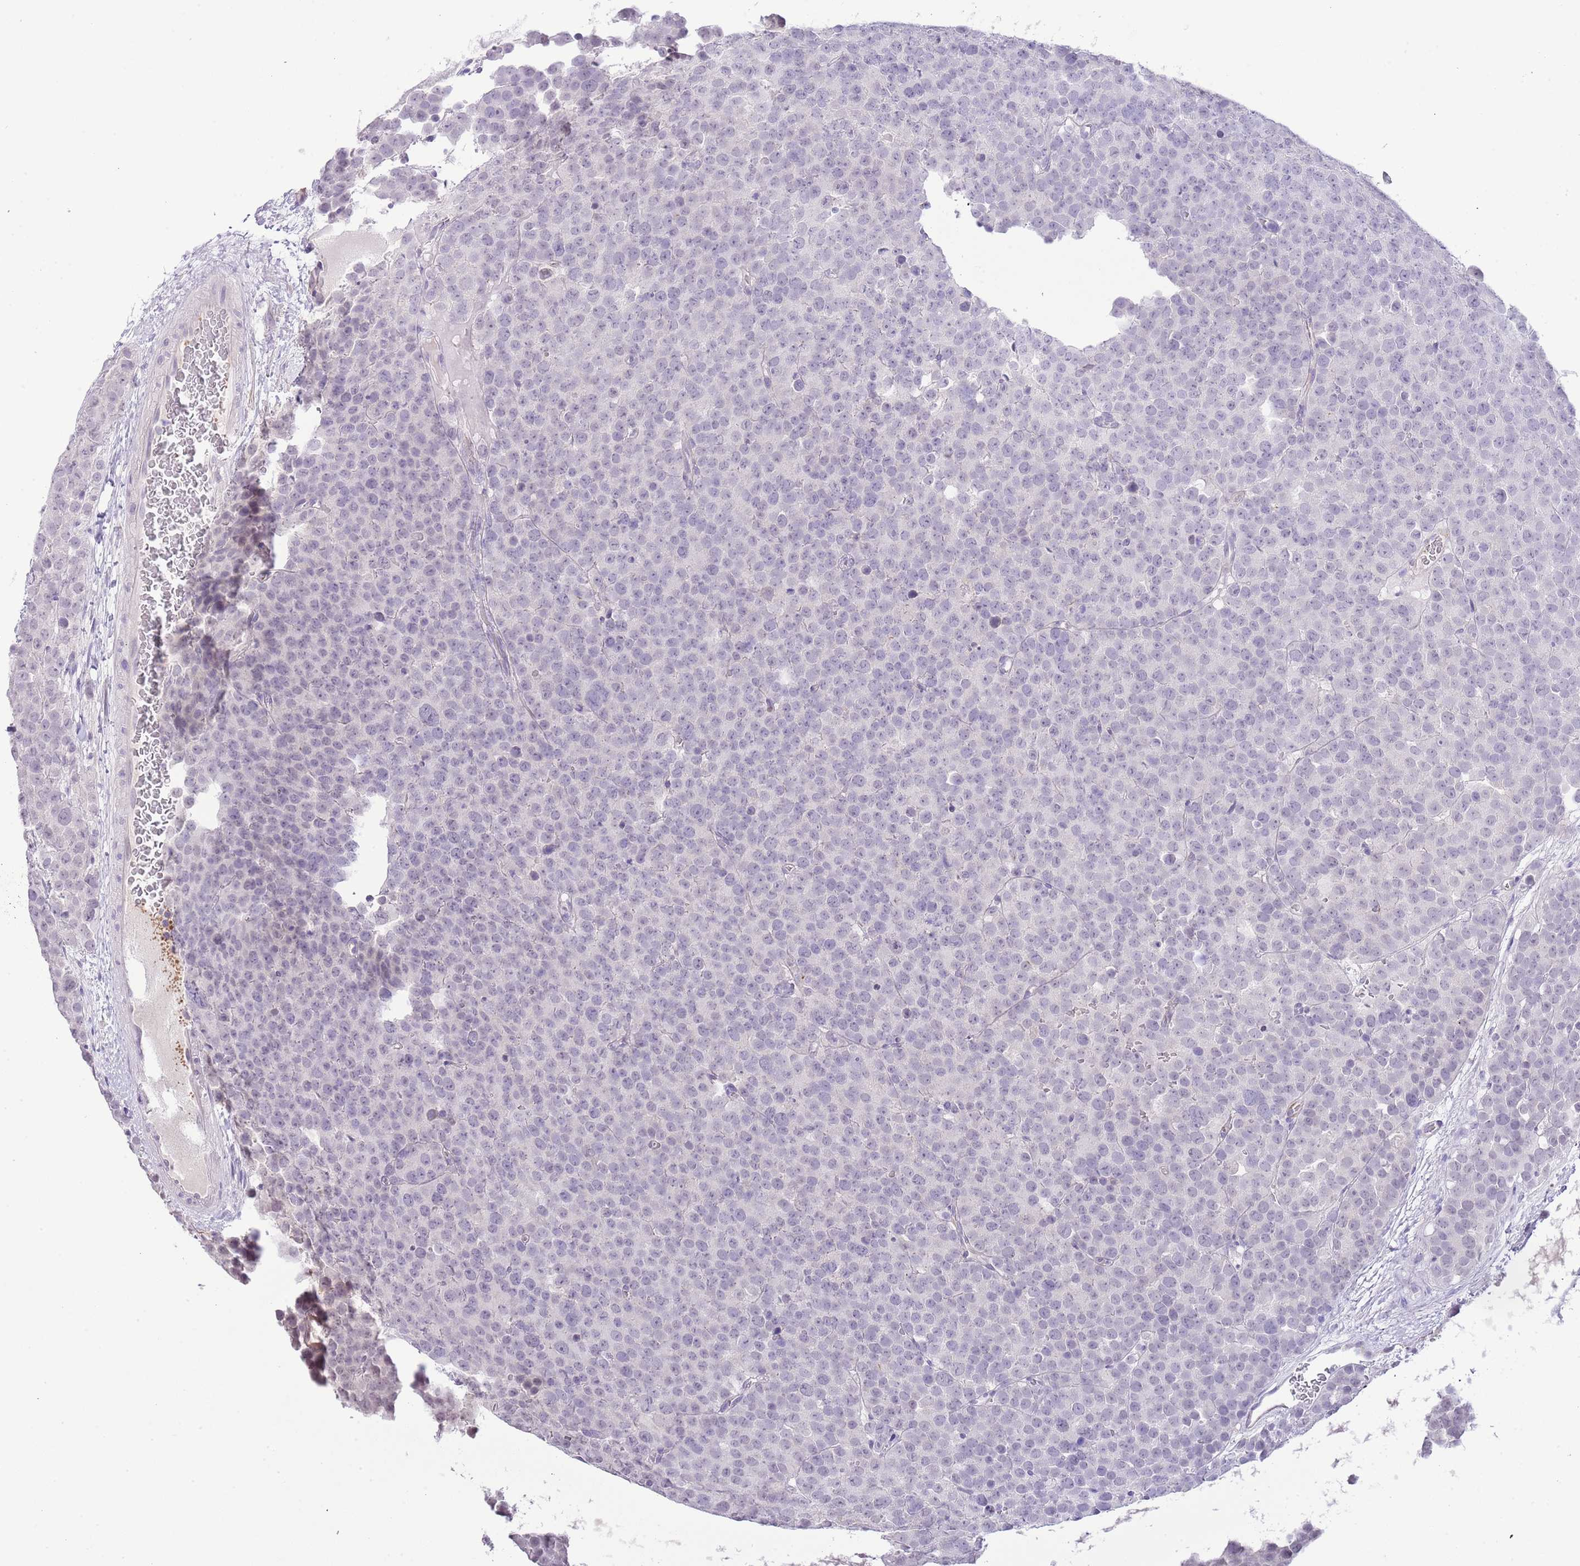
{"staining": {"intensity": "negative", "quantity": "none", "location": "none"}, "tissue": "testis cancer", "cell_type": "Tumor cells", "image_type": "cancer", "snomed": [{"axis": "morphology", "description": "Seminoma, NOS"}, {"axis": "topography", "description": "Testis"}], "caption": "Micrograph shows no protein staining in tumor cells of seminoma (testis) tissue.", "gene": "MIDN", "patient": {"sex": "male", "age": 71}}